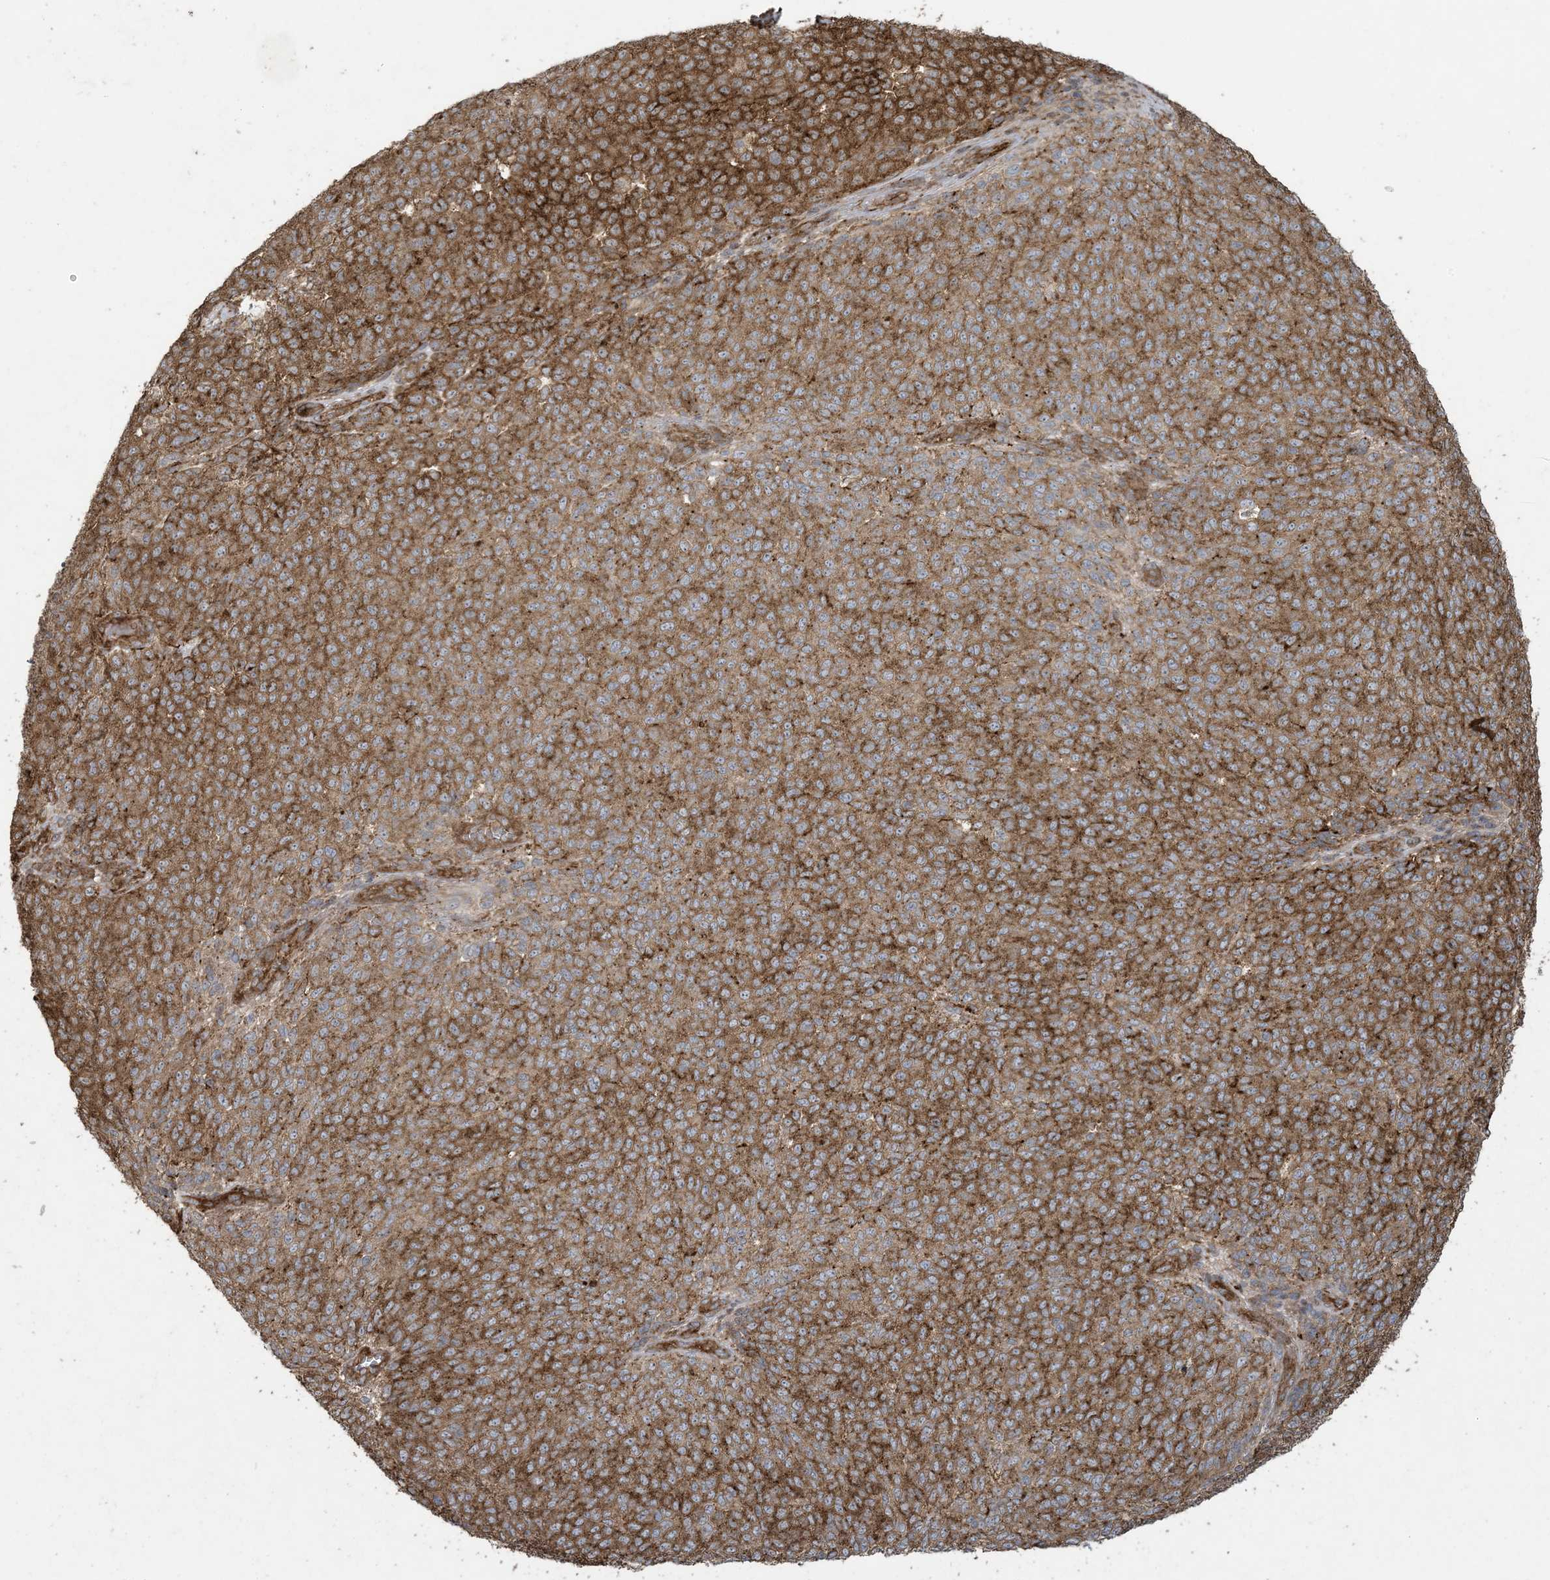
{"staining": {"intensity": "moderate", "quantity": ">75%", "location": "cytoplasmic/membranous"}, "tissue": "melanoma", "cell_type": "Tumor cells", "image_type": "cancer", "snomed": [{"axis": "morphology", "description": "Malignant melanoma, NOS"}, {"axis": "topography", "description": "Skin"}], "caption": "This image displays melanoma stained with IHC to label a protein in brown. The cytoplasmic/membranous of tumor cells show moderate positivity for the protein. Nuclei are counter-stained blue.", "gene": "KLHL18", "patient": {"sex": "male", "age": 49}}